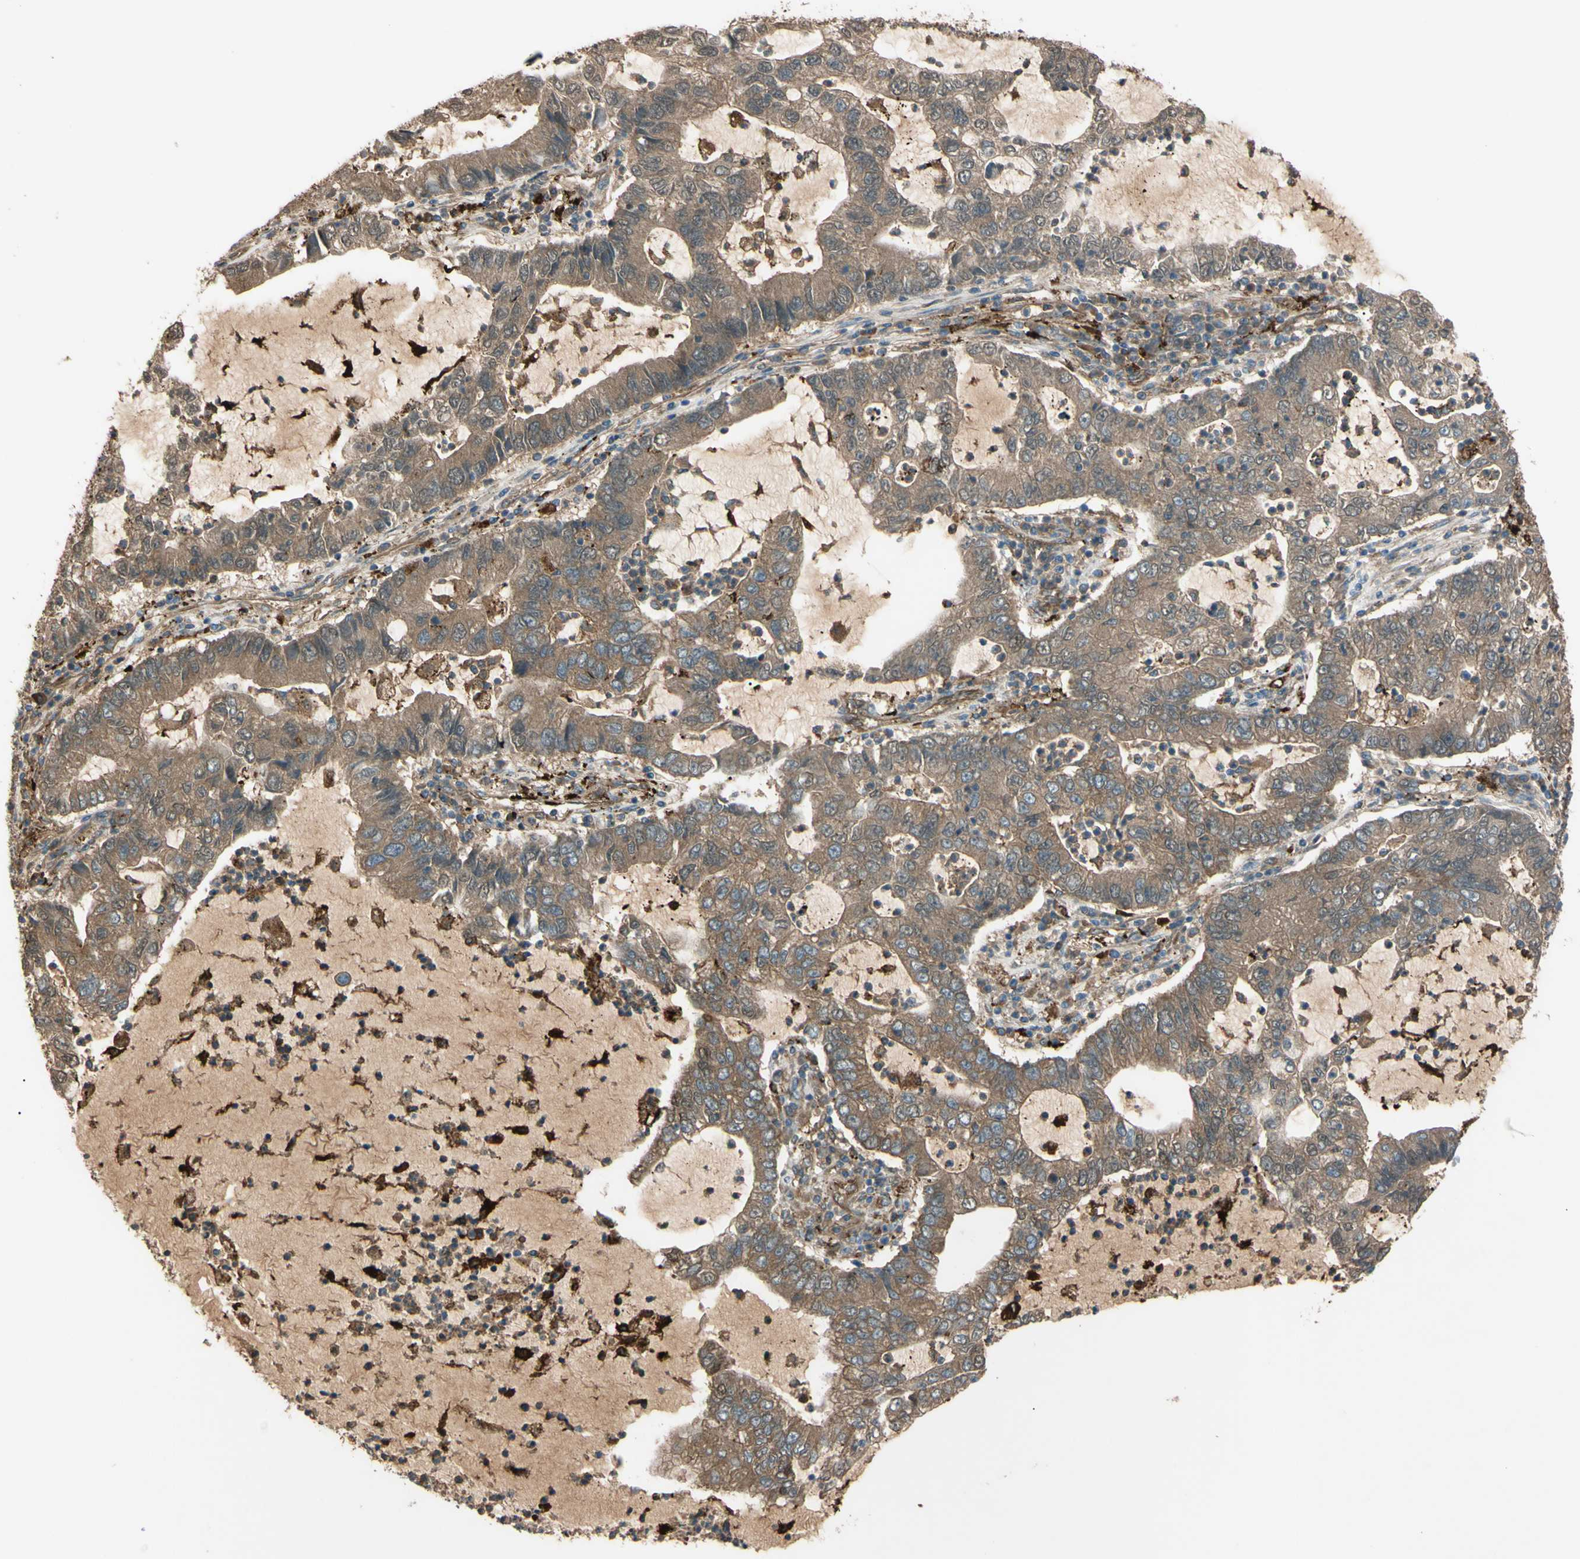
{"staining": {"intensity": "moderate", "quantity": ">75%", "location": "cytoplasmic/membranous"}, "tissue": "lung cancer", "cell_type": "Tumor cells", "image_type": "cancer", "snomed": [{"axis": "morphology", "description": "Adenocarcinoma, NOS"}, {"axis": "topography", "description": "Lung"}], "caption": "Lung cancer (adenocarcinoma) stained for a protein (brown) reveals moderate cytoplasmic/membranous positive positivity in about >75% of tumor cells.", "gene": "PTPN12", "patient": {"sex": "female", "age": 51}}